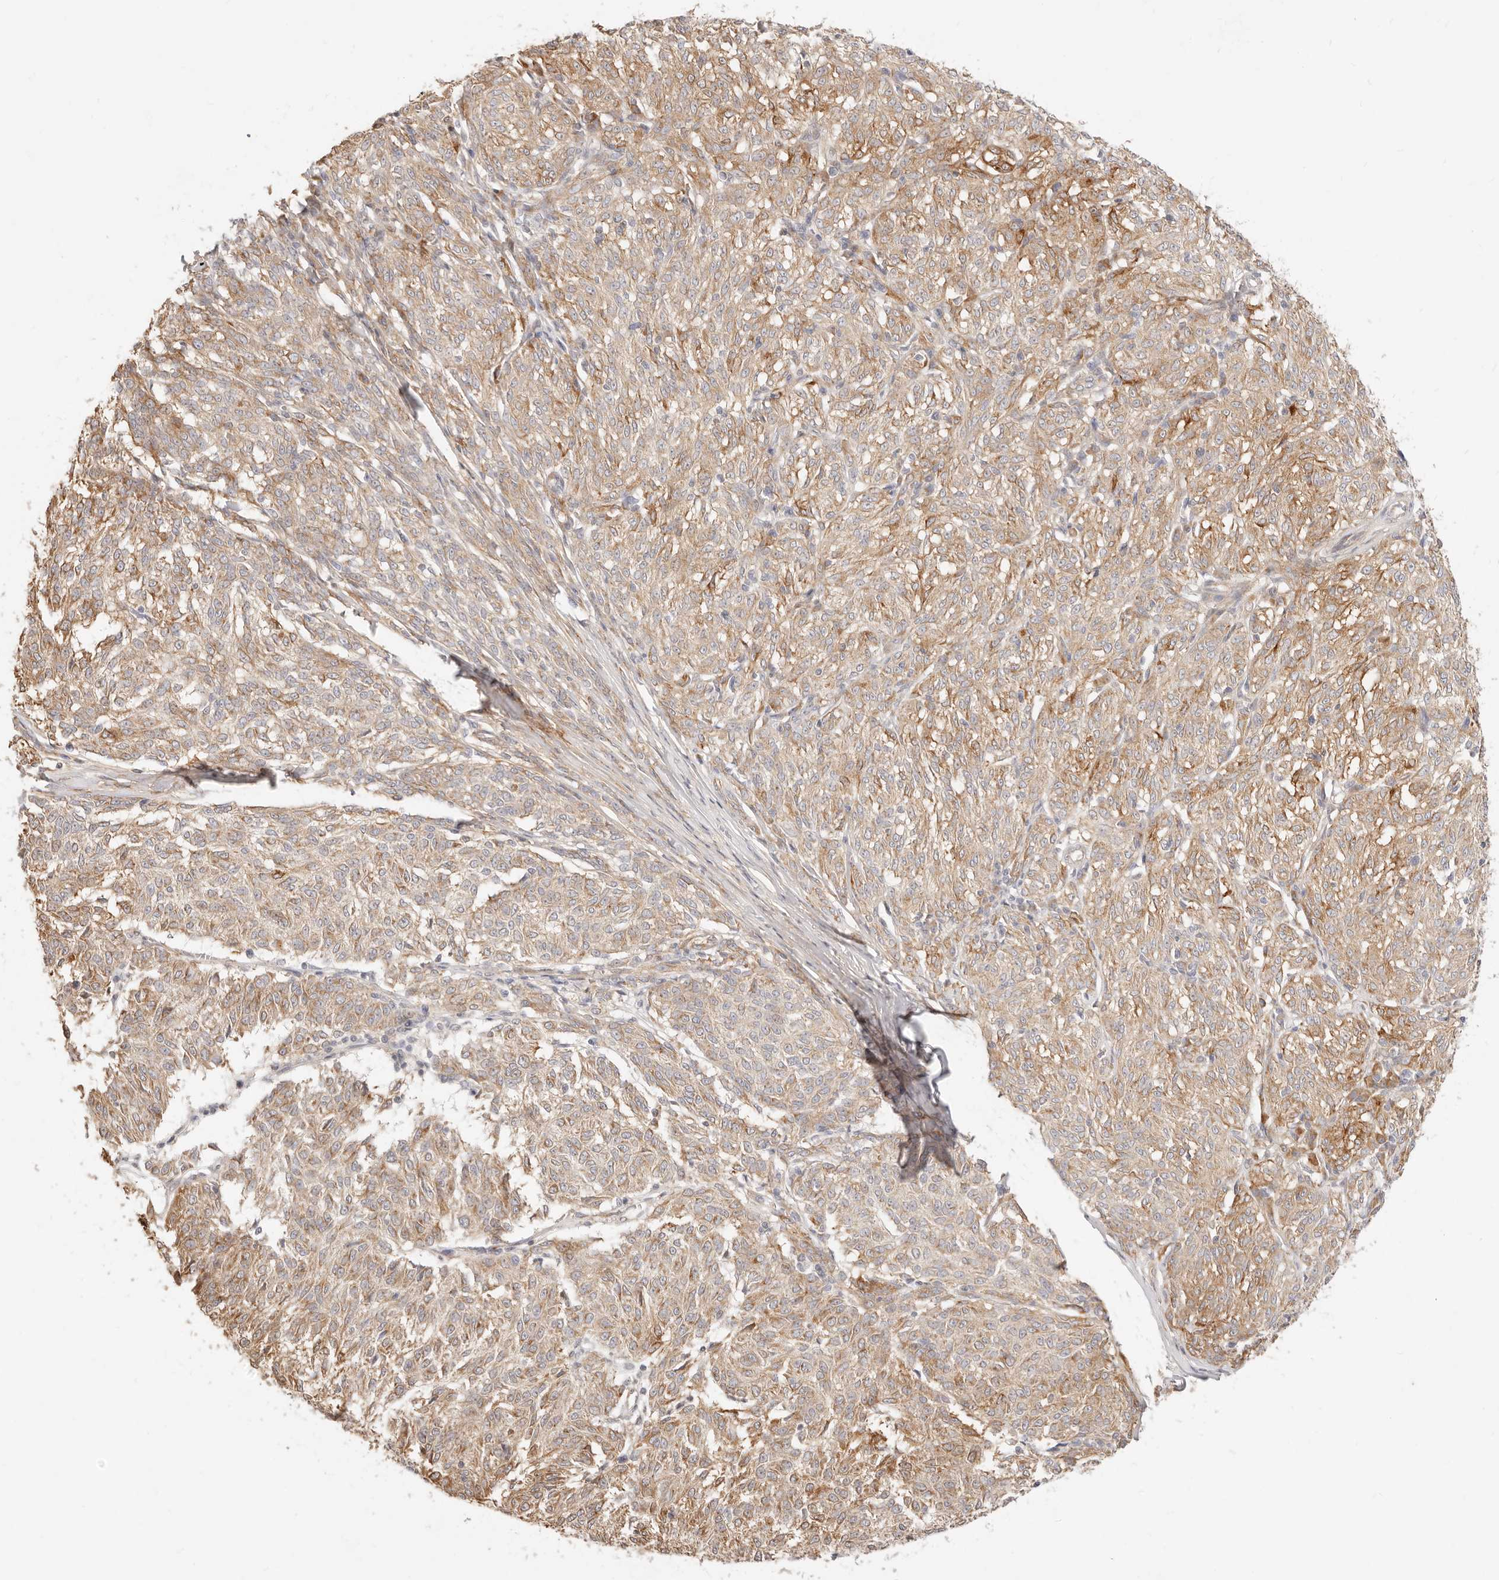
{"staining": {"intensity": "moderate", "quantity": ">75%", "location": "cytoplasmic/membranous"}, "tissue": "melanoma", "cell_type": "Tumor cells", "image_type": "cancer", "snomed": [{"axis": "morphology", "description": "Malignant melanoma, NOS"}, {"axis": "topography", "description": "Skin"}], "caption": "Immunohistochemical staining of human melanoma displays medium levels of moderate cytoplasmic/membranous expression in about >75% of tumor cells.", "gene": "UBXN10", "patient": {"sex": "female", "age": 72}}